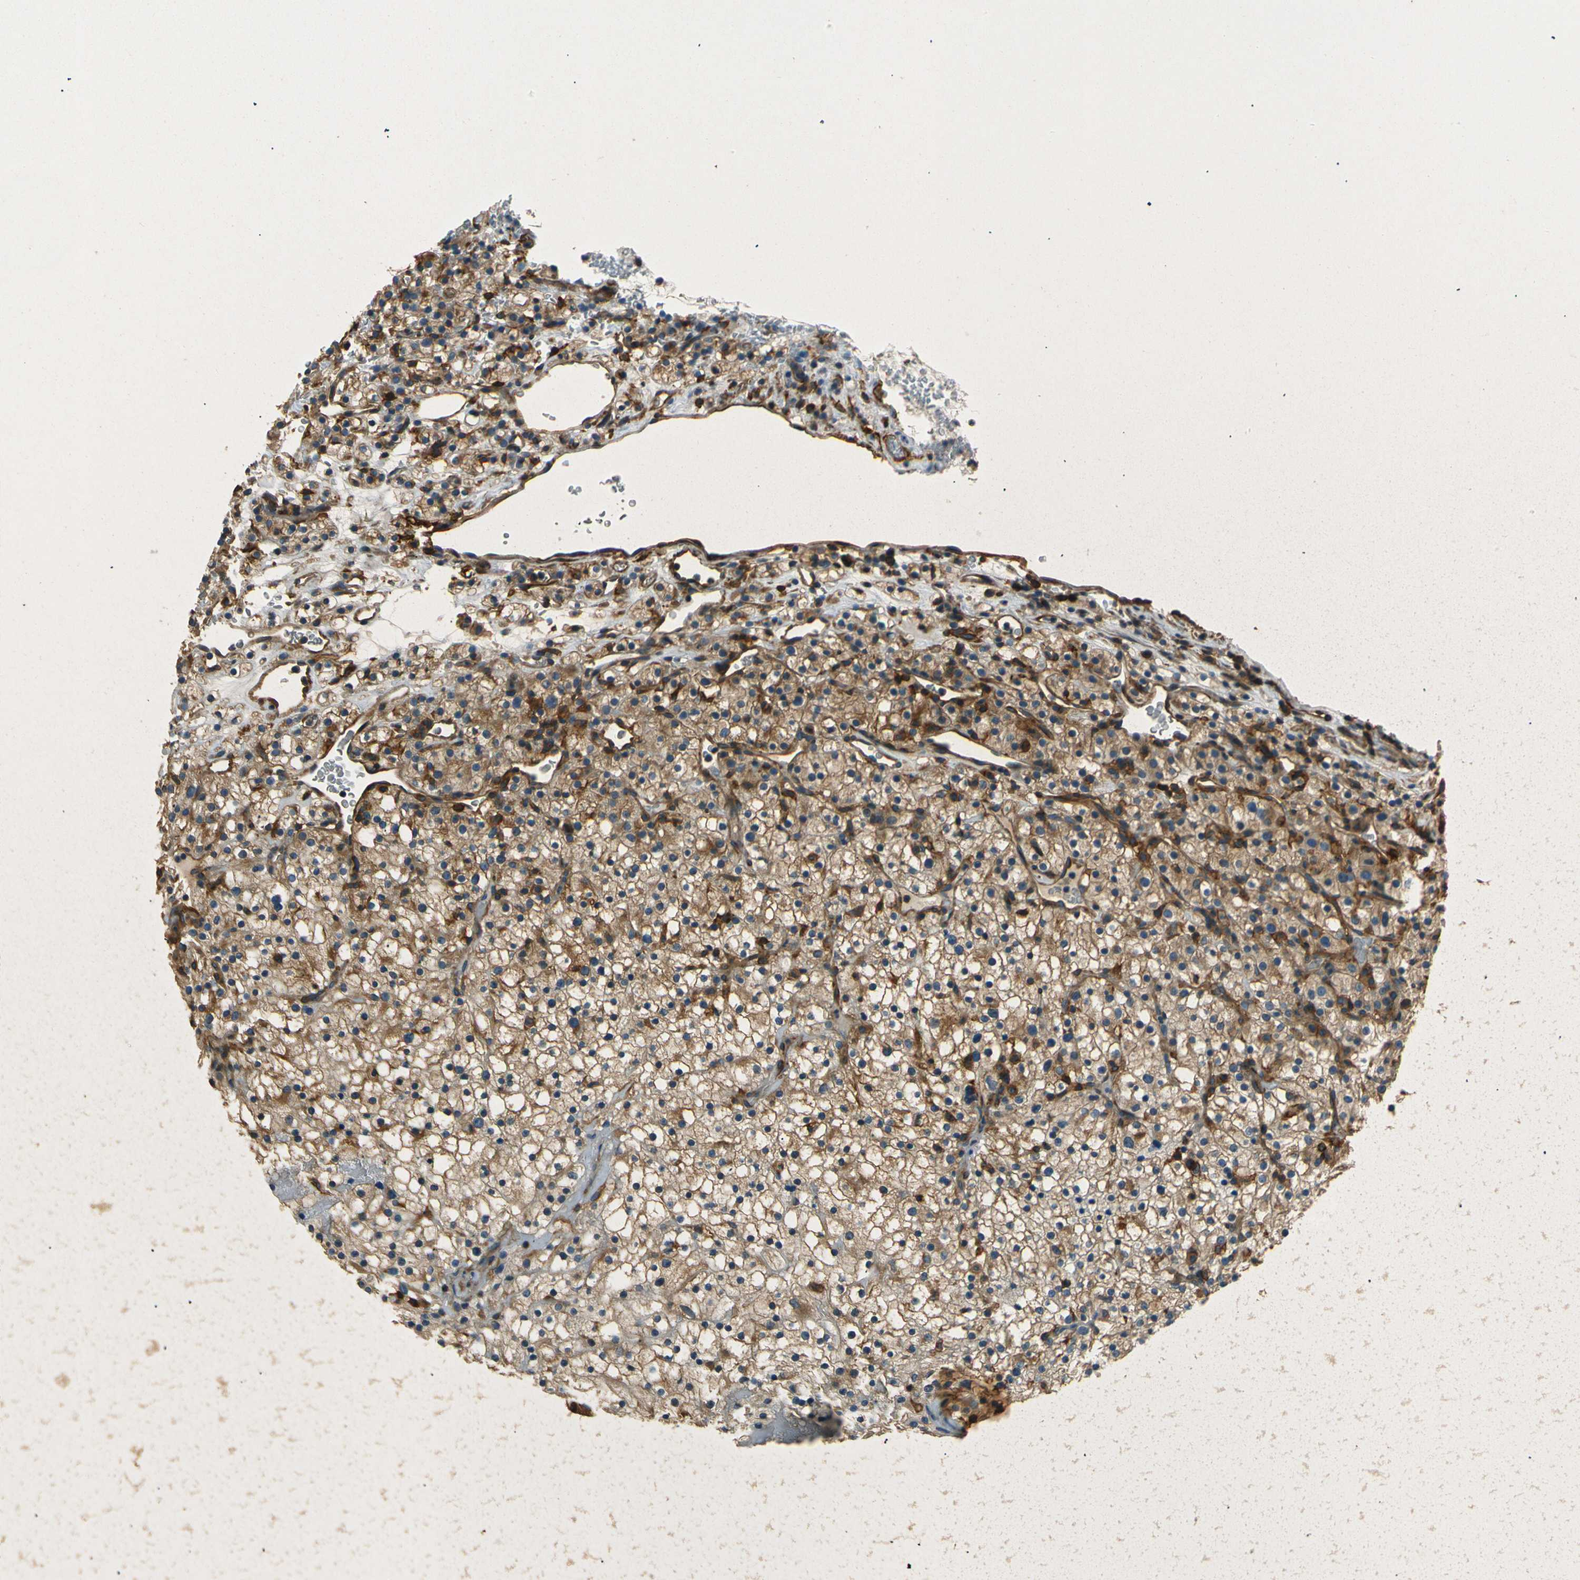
{"staining": {"intensity": "moderate", "quantity": ">75%", "location": "cytoplasmic/membranous"}, "tissue": "renal cancer", "cell_type": "Tumor cells", "image_type": "cancer", "snomed": [{"axis": "morphology", "description": "Normal tissue, NOS"}, {"axis": "morphology", "description": "Adenocarcinoma, NOS"}, {"axis": "topography", "description": "Kidney"}], "caption": "Immunohistochemistry (IHC) staining of renal adenocarcinoma, which shows medium levels of moderate cytoplasmic/membranous expression in approximately >75% of tumor cells indicating moderate cytoplasmic/membranous protein positivity. The staining was performed using DAB (3,3'-diaminobenzidine) (brown) for protein detection and nuclei were counterstained in hematoxylin (blue).", "gene": "ENTPD1", "patient": {"sex": "female", "age": 72}}